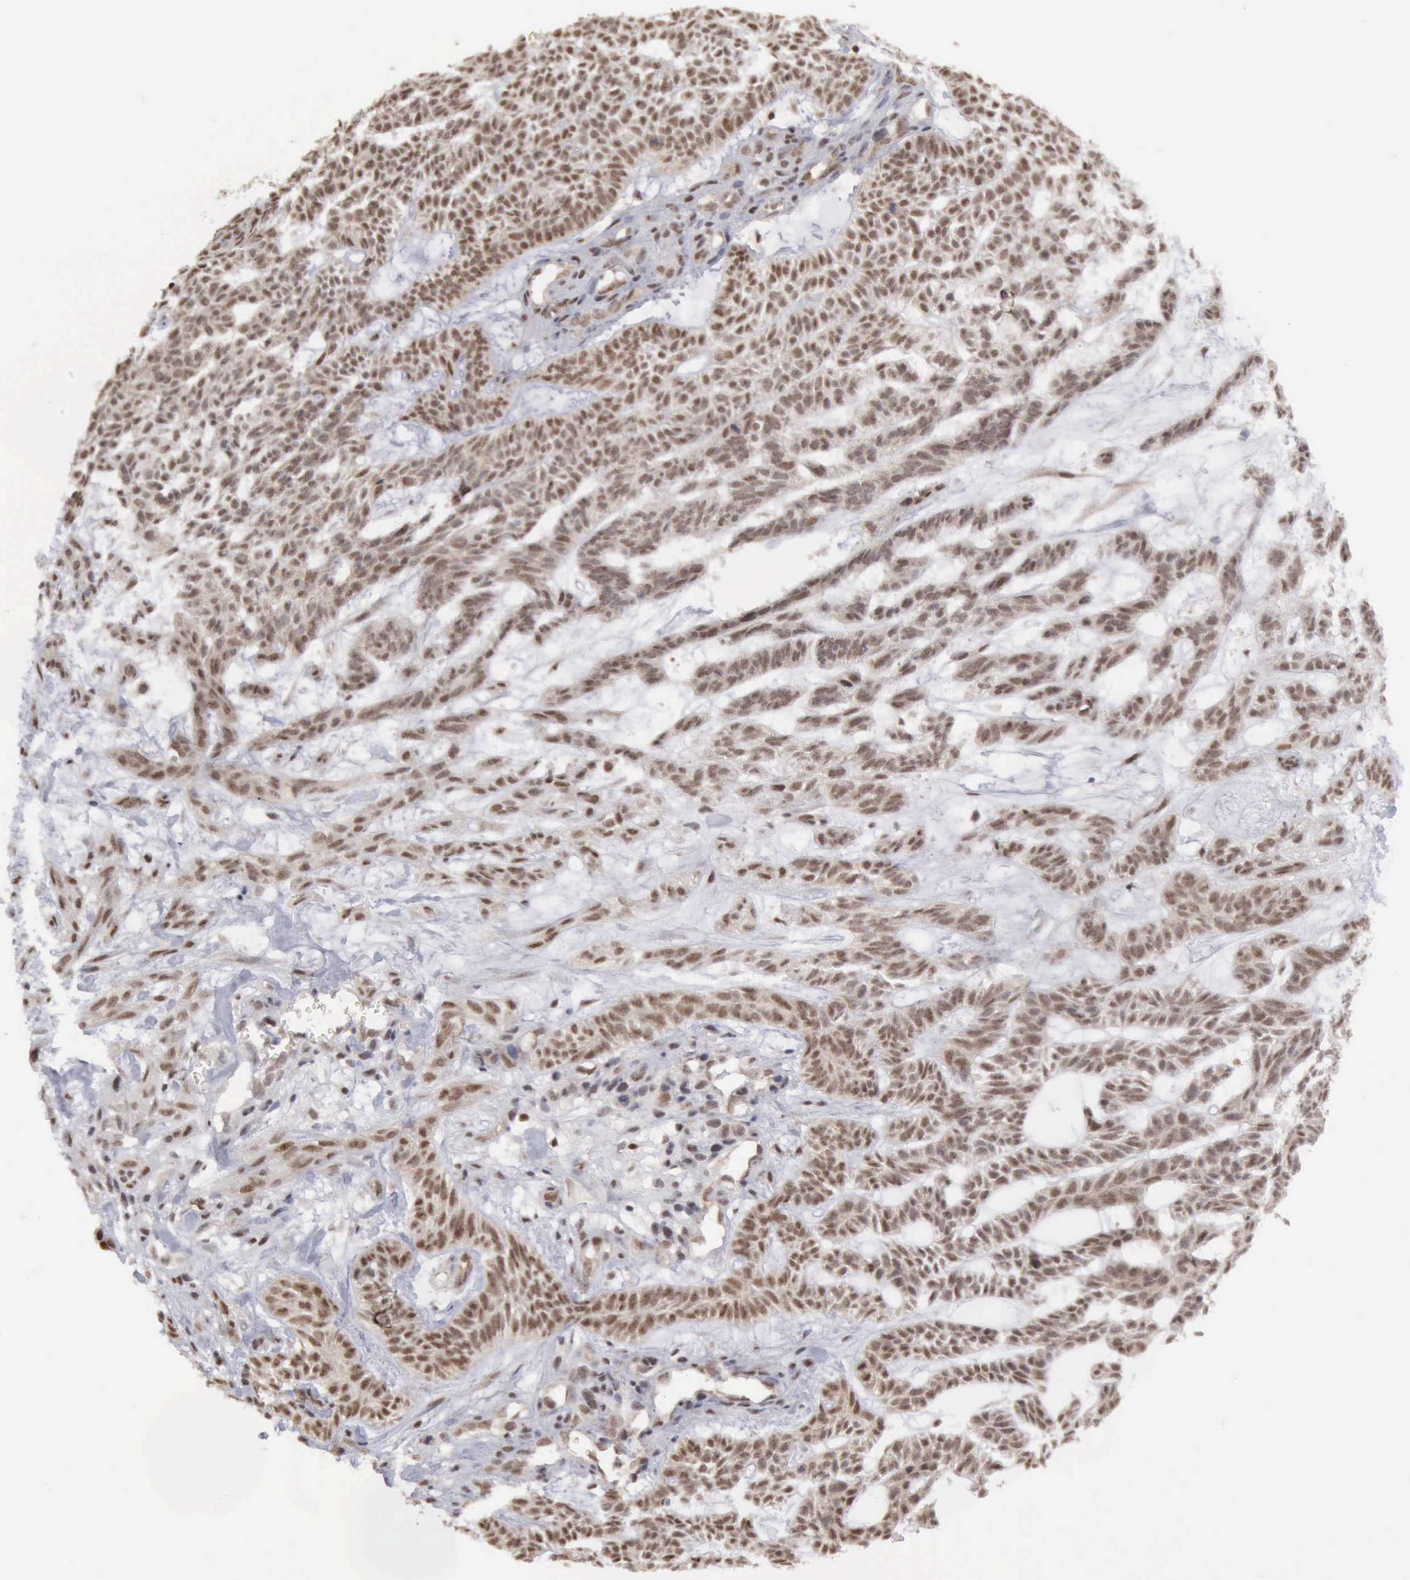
{"staining": {"intensity": "weak", "quantity": ">75%", "location": "cytoplasmic/membranous"}, "tissue": "skin cancer", "cell_type": "Tumor cells", "image_type": "cancer", "snomed": [{"axis": "morphology", "description": "Basal cell carcinoma"}, {"axis": "topography", "description": "Skin"}], "caption": "DAB (3,3'-diaminobenzidine) immunohistochemical staining of human basal cell carcinoma (skin) reveals weak cytoplasmic/membranous protein staining in about >75% of tumor cells.", "gene": "CDKN2A", "patient": {"sex": "male", "age": 75}}